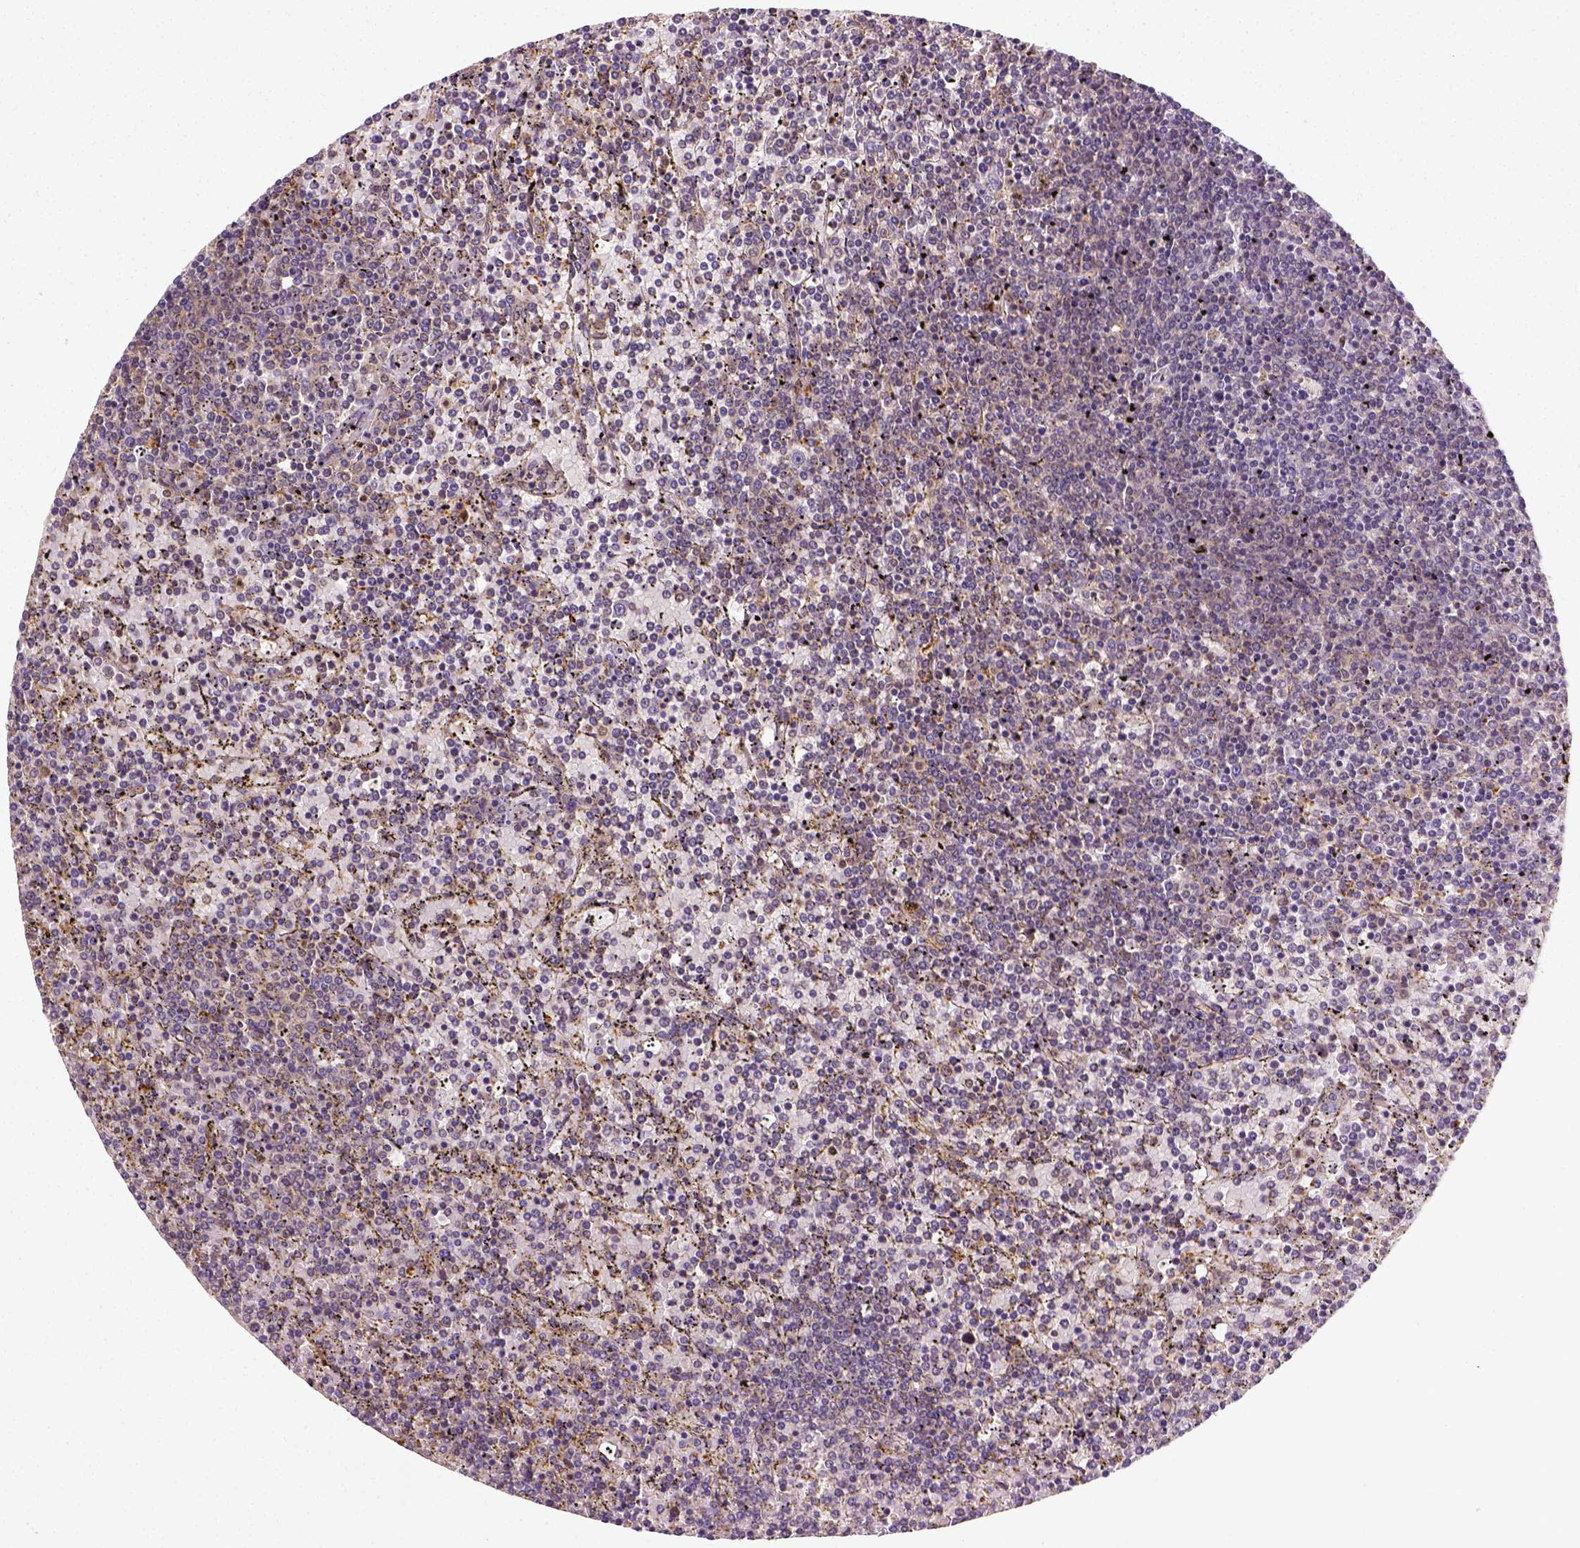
{"staining": {"intensity": "negative", "quantity": "none", "location": "none"}, "tissue": "lymphoma", "cell_type": "Tumor cells", "image_type": "cancer", "snomed": [{"axis": "morphology", "description": "Malignant lymphoma, non-Hodgkin's type, Low grade"}, {"axis": "topography", "description": "Spleen"}], "caption": "A micrograph of malignant lymphoma, non-Hodgkin's type (low-grade) stained for a protein displays no brown staining in tumor cells.", "gene": "MATK", "patient": {"sex": "female", "age": 77}}